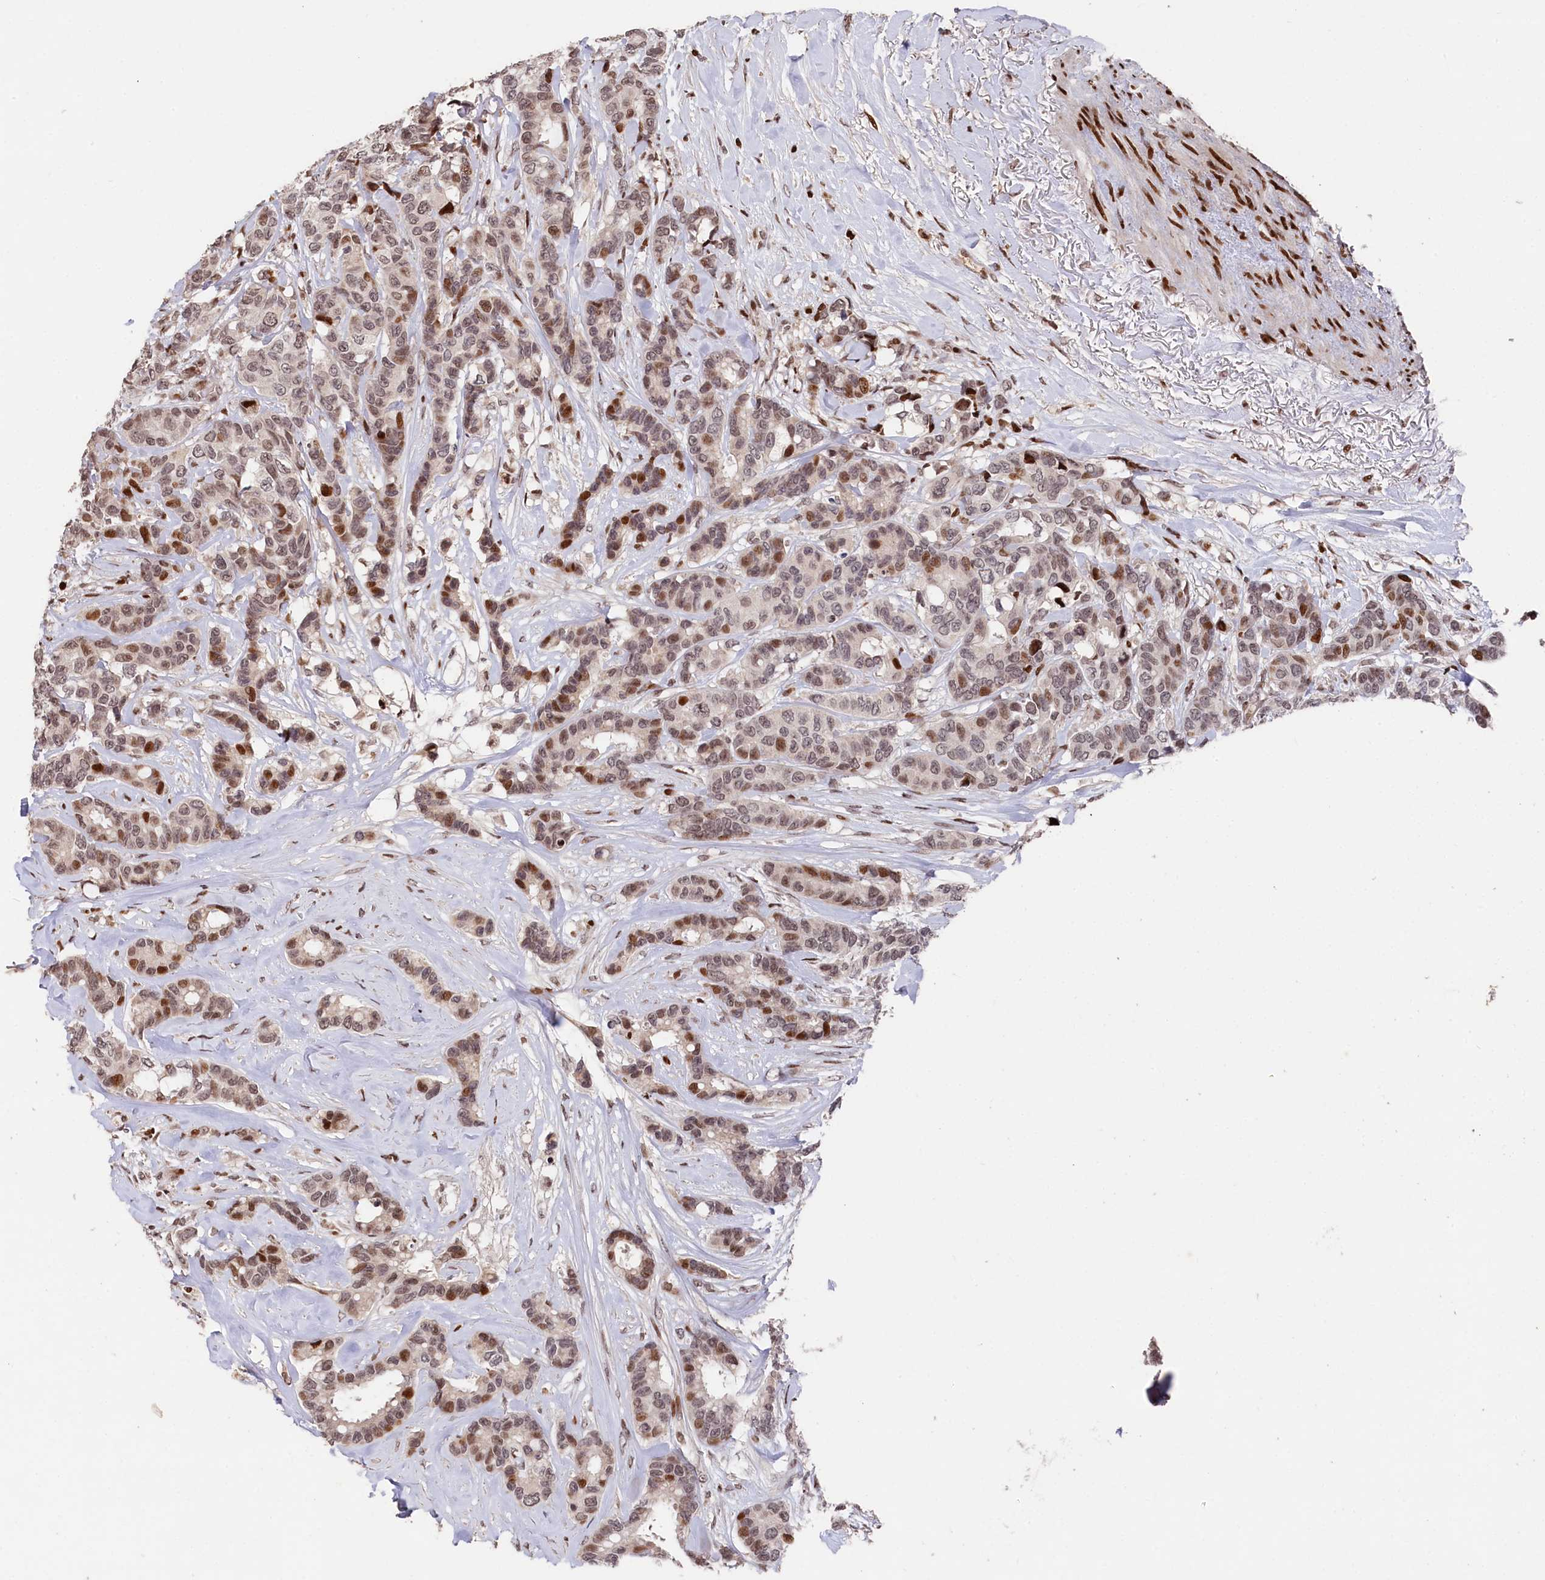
{"staining": {"intensity": "strong", "quantity": "<25%", "location": "nuclear"}, "tissue": "breast cancer", "cell_type": "Tumor cells", "image_type": "cancer", "snomed": [{"axis": "morphology", "description": "Duct carcinoma"}, {"axis": "topography", "description": "Breast"}], "caption": "Brown immunohistochemical staining in human breast invasive ductal carcinoma reveals strong nuclear positivity in approximately <25% of tumor cells. The staining was performed using DAB, with brown indicating positive protein expression. Nuclei are stained blue with hematoxylin.", "gene": "MCF2L2", "patient": {"sex": "female", "age": 87}}